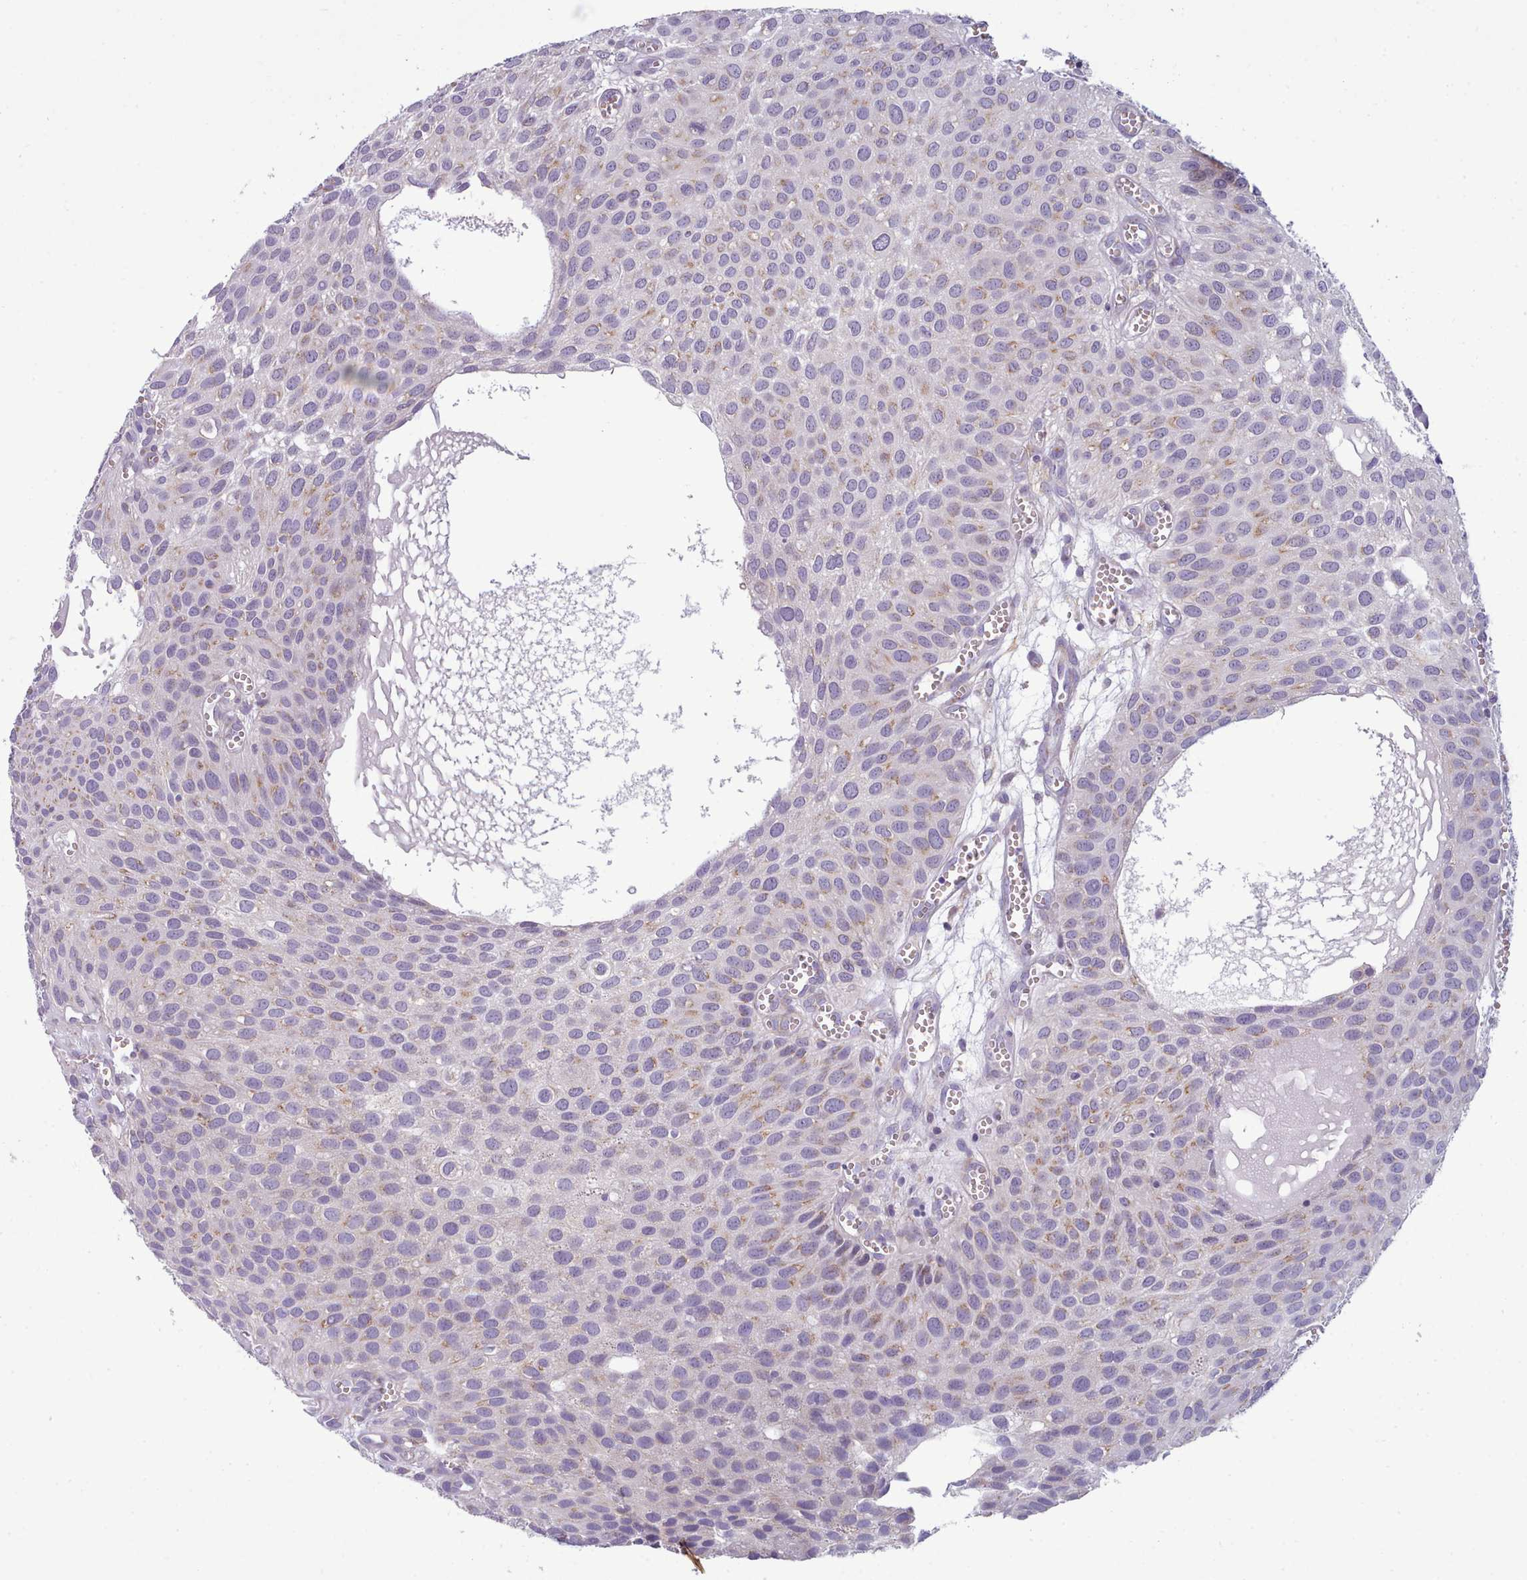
{"staining": {"intensity": "weak", "quantity": "25%-75%", "location": "cytoplasmic/membranous"}, "tissue": "urothelial cancer", "cell_type": "Tumor cells", "image_type": "cancer", "snomed": [{"axis": "morphology", "description": "Urothelial carcinoma, Low grade"}, {"axis": "topography", "description": "Urinary bladder"}], "caption": "Tumor cells reveal weak cytoplasmic/membranous positivity in approximately 25%-75% of cells in urothelial carcinoma (low-grade).", "gene": "MYRFL", "patient": {"sex": "male", "age": 88}}